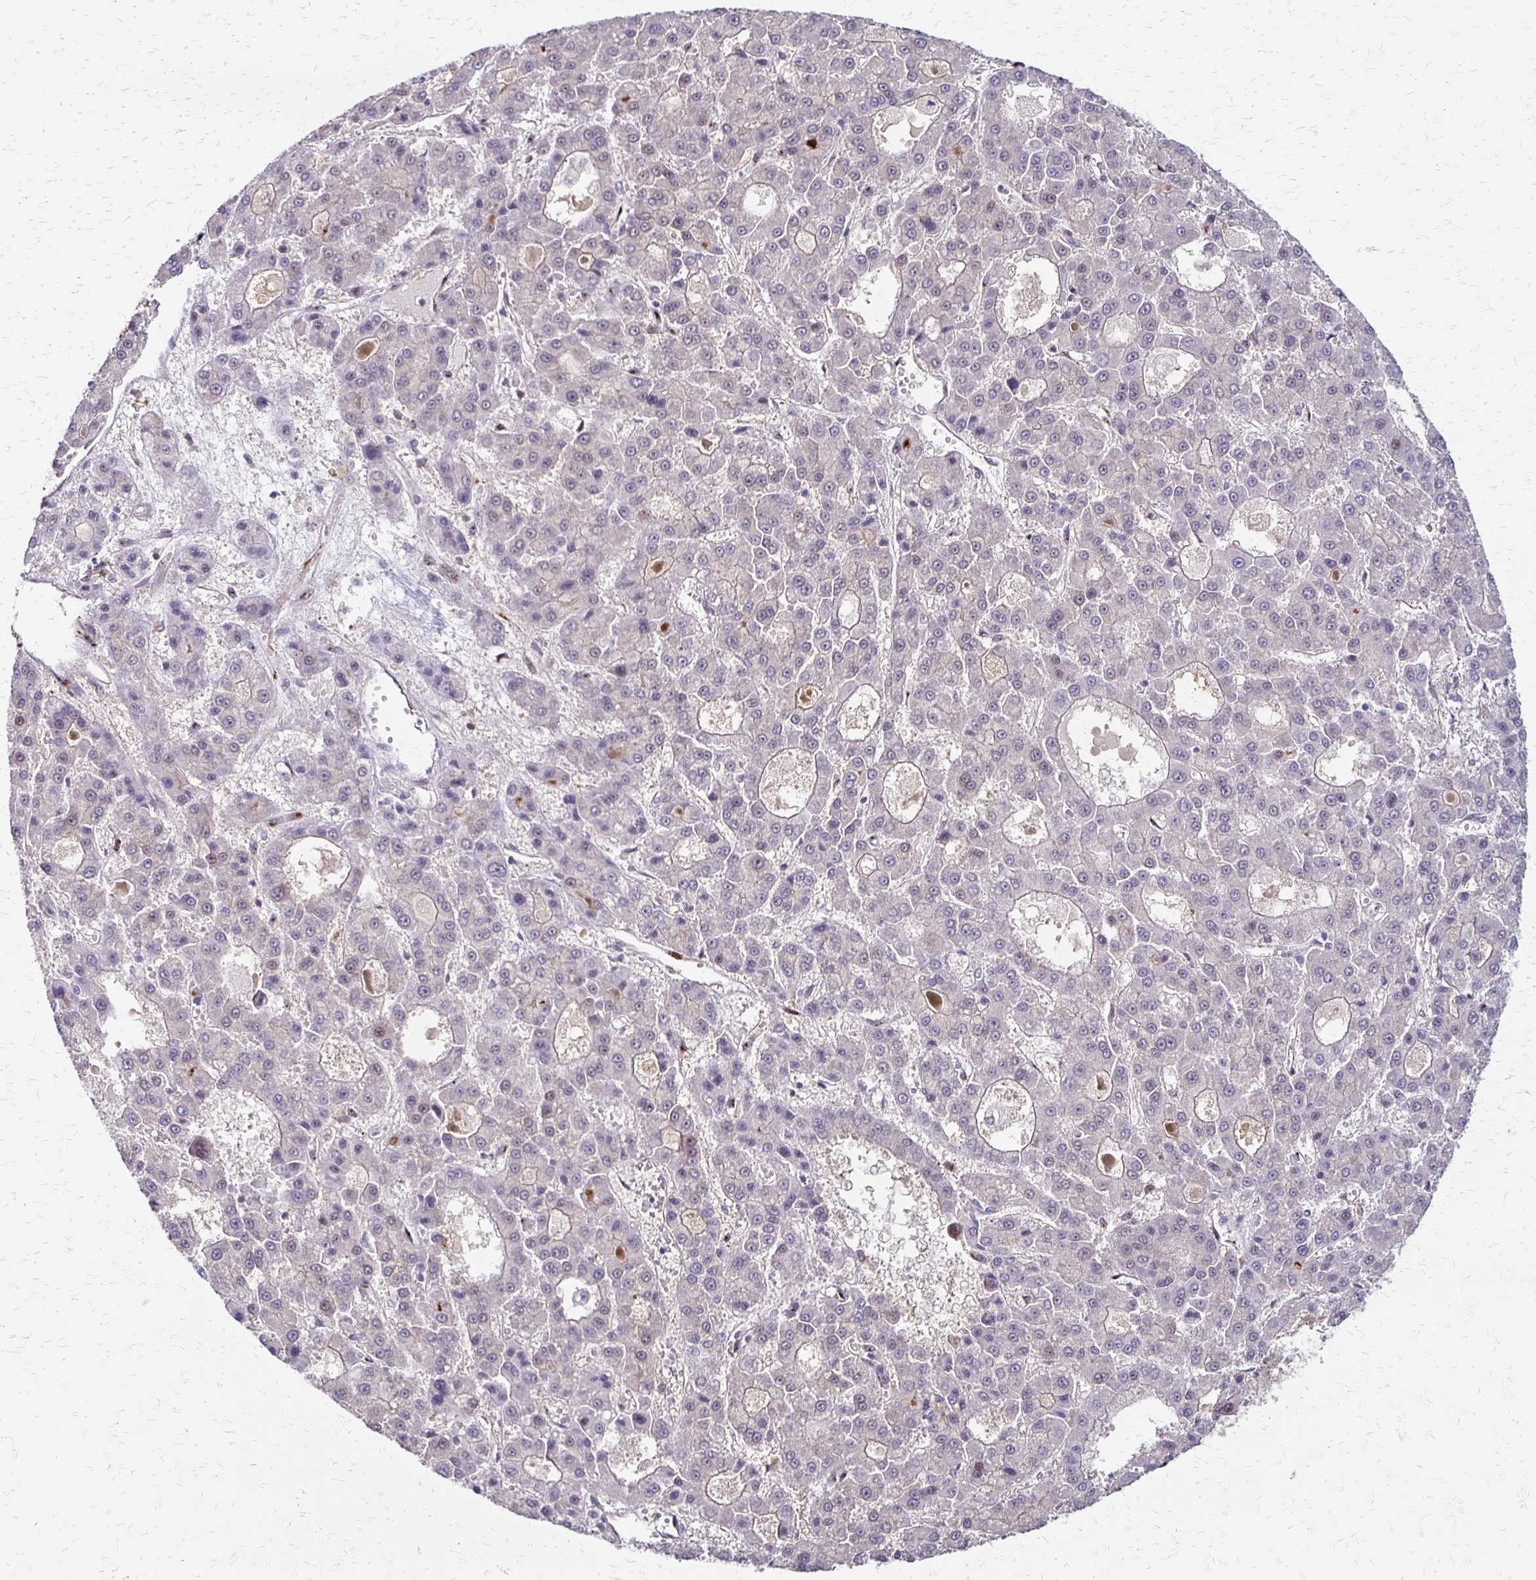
{"staining": {"intensity": "negative", "quantity": "none", "location": "none"}, "tissue": "liver cancer", "cell_type": "Tumor cells", "image_type": "cancer", "snomed": [{"axis": "morphology", "description": "Carcinoma, Hepatocellular, NOS"}, {"axis": "topography", "description": "Liver"}], "caption": "Immunohistochemistry photomicrograph of hepatocellular carcinoma (liver) stained for a protein (brown), which shows no expression in tumor cells. (DAB (3,3'-diaminobenzidine) immunohistochemistry, high magnification).", "gene": "CFL2", "patient": {"sex": "male", "age": 70}}